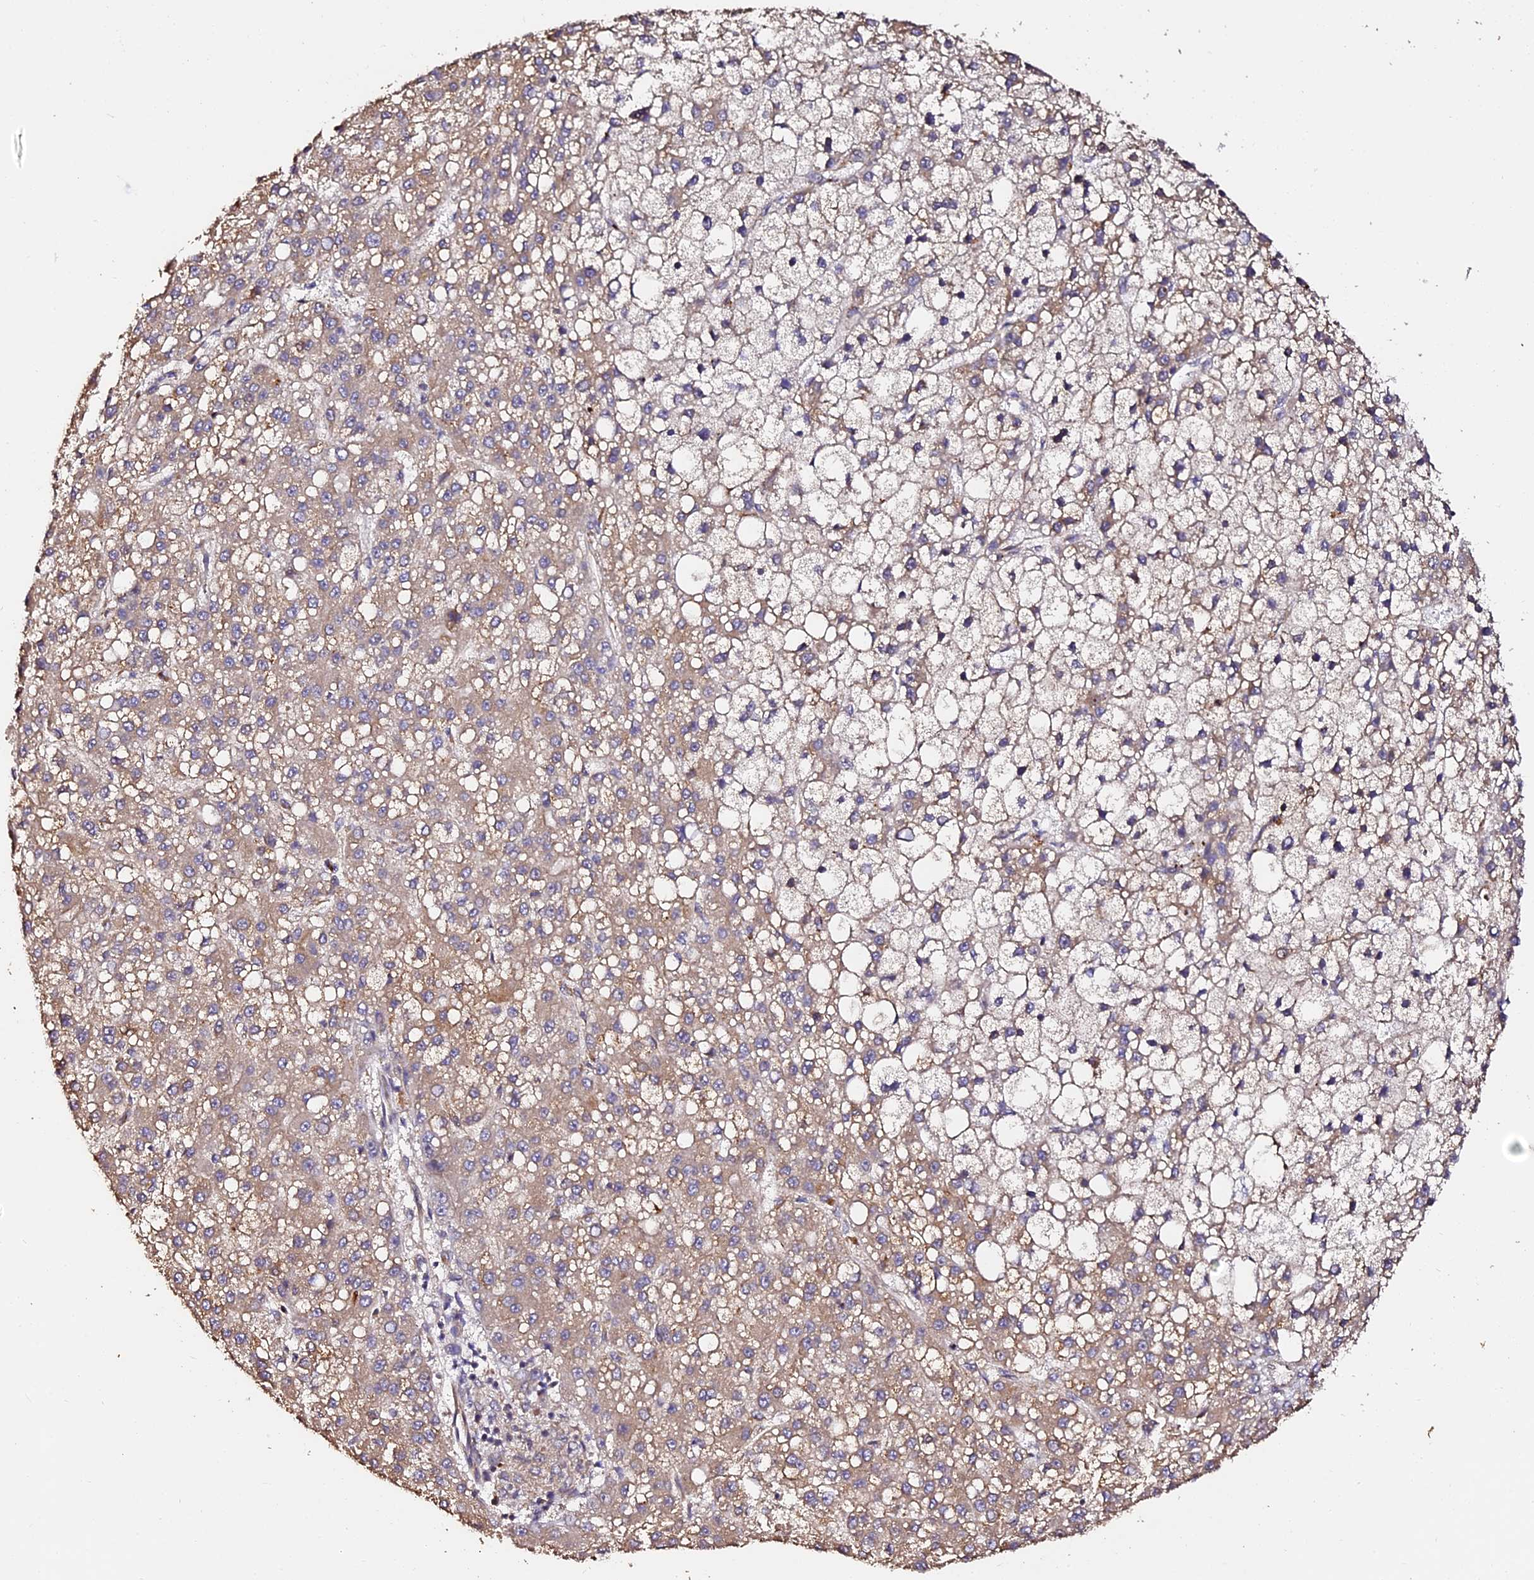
{"staining": {"intensity": "weak", "quantity": "25%-75%", "location": "cytoplasmic/membranous"}, "tissue": "liver cancer", "cell_type": "Tumor cells", "image_type": "cancer", "snomed": [{"axis": "morphology", "description": "Carcinoma, Hepatocellular, NOS"}, {"axis": "topography", "description": "Liver"}], "caption": "Human hepatocellular carcinoma (liver) stained for a protein (brown) demonstrates weak cytoplasmic/membranous positive positivity in approximately 25%-75% of tumor cells.", "gene": "TDO2", "patient": {"sex": "male", "age": 67}}